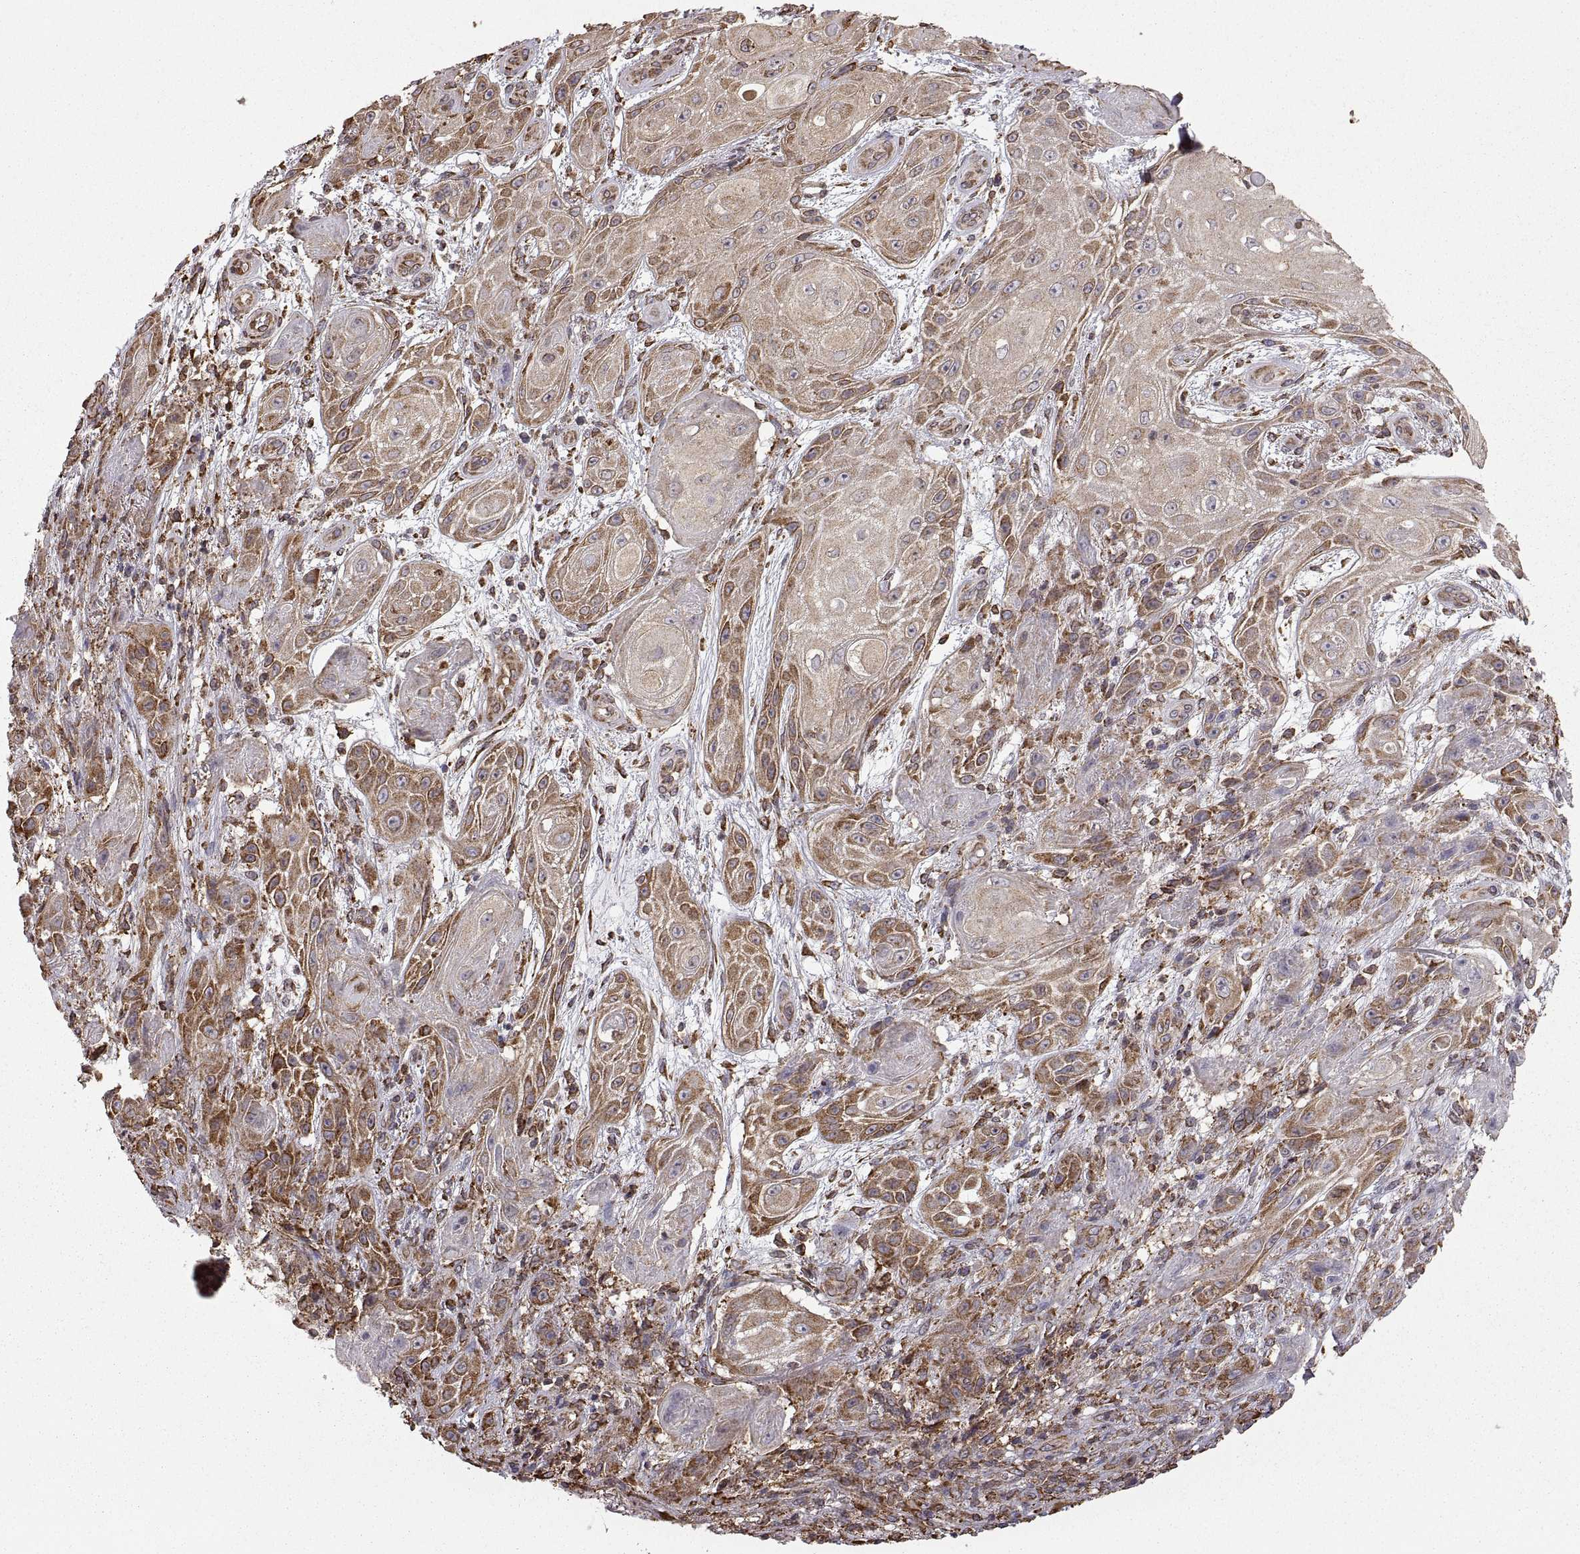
{"staining": {"intensity": "strong", "quantity": "<25%", "location": "cytoplasmic/membranous"}, "tissue": "skin cancer", "cell_type": "Tumor cells", "image_type": "cancer", "snomed": [{"axis": "morphology", "description": "Squamous cell carcinoma, NOS"}, {"axis": "topography", "description": "Skin"}], "caption": "An image showing strong cytoplasmic/membranous positivity in approximately <25% of tumor cells in squamous cell carcinoma (skin), as visualized by brown immunohistochemical staining.", "gene": "PDIA3", "patient": {"sex": "male", "age": 62}}